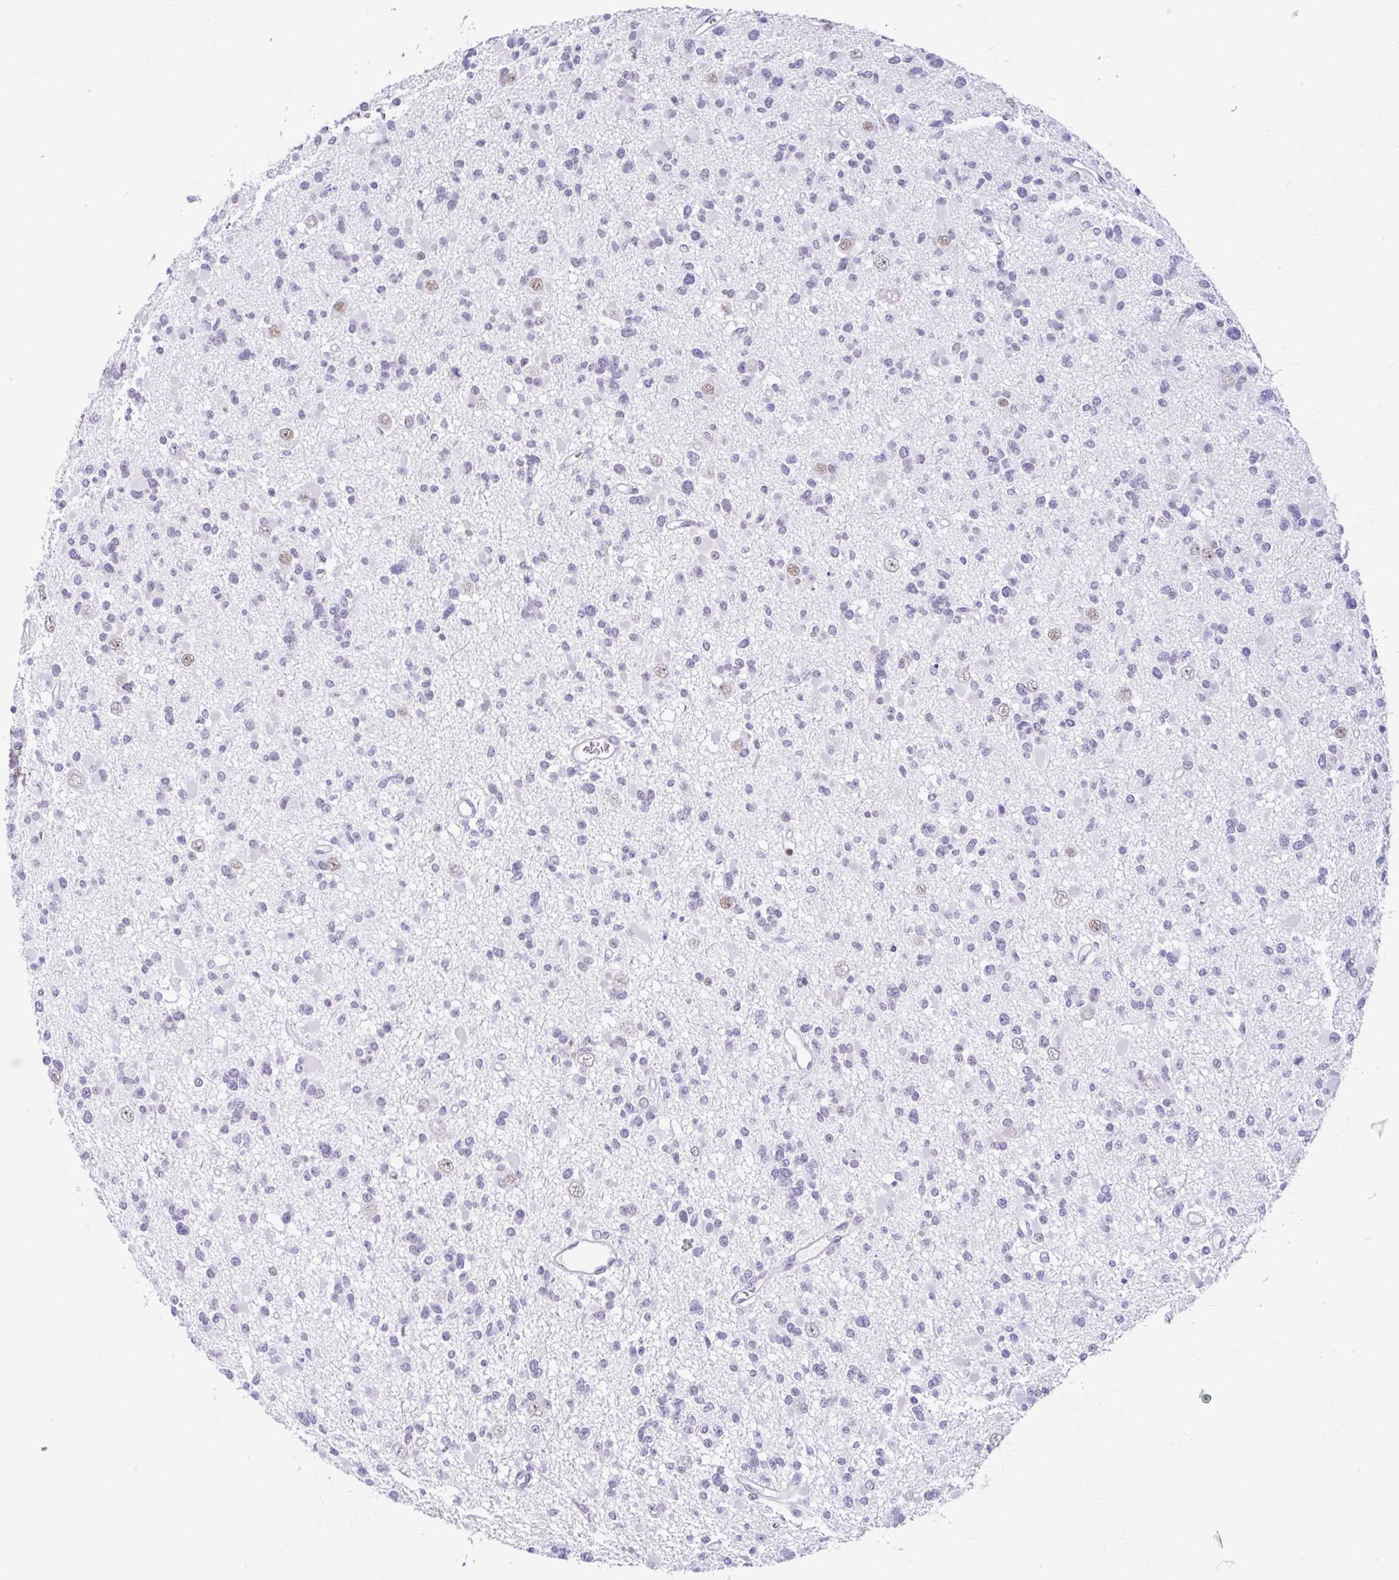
{"staining": {"intensity": "negative", "quantity": "none", "location": "none"}, "tissue": "glioma", "cell_type": "Tumor cells", "image_type": "cancer", "snomed": [{"axis": "morphology", "description": "Glioma, malignant, Low grade"}, {"axis": "topography", "description": "Brain"}], "caption": "DAB immunohistochemical staining of glioma reveals no significant positivity in tumor cells.", "gene": "DCAF17", "patient": {"sex": "female", "age": 22}}